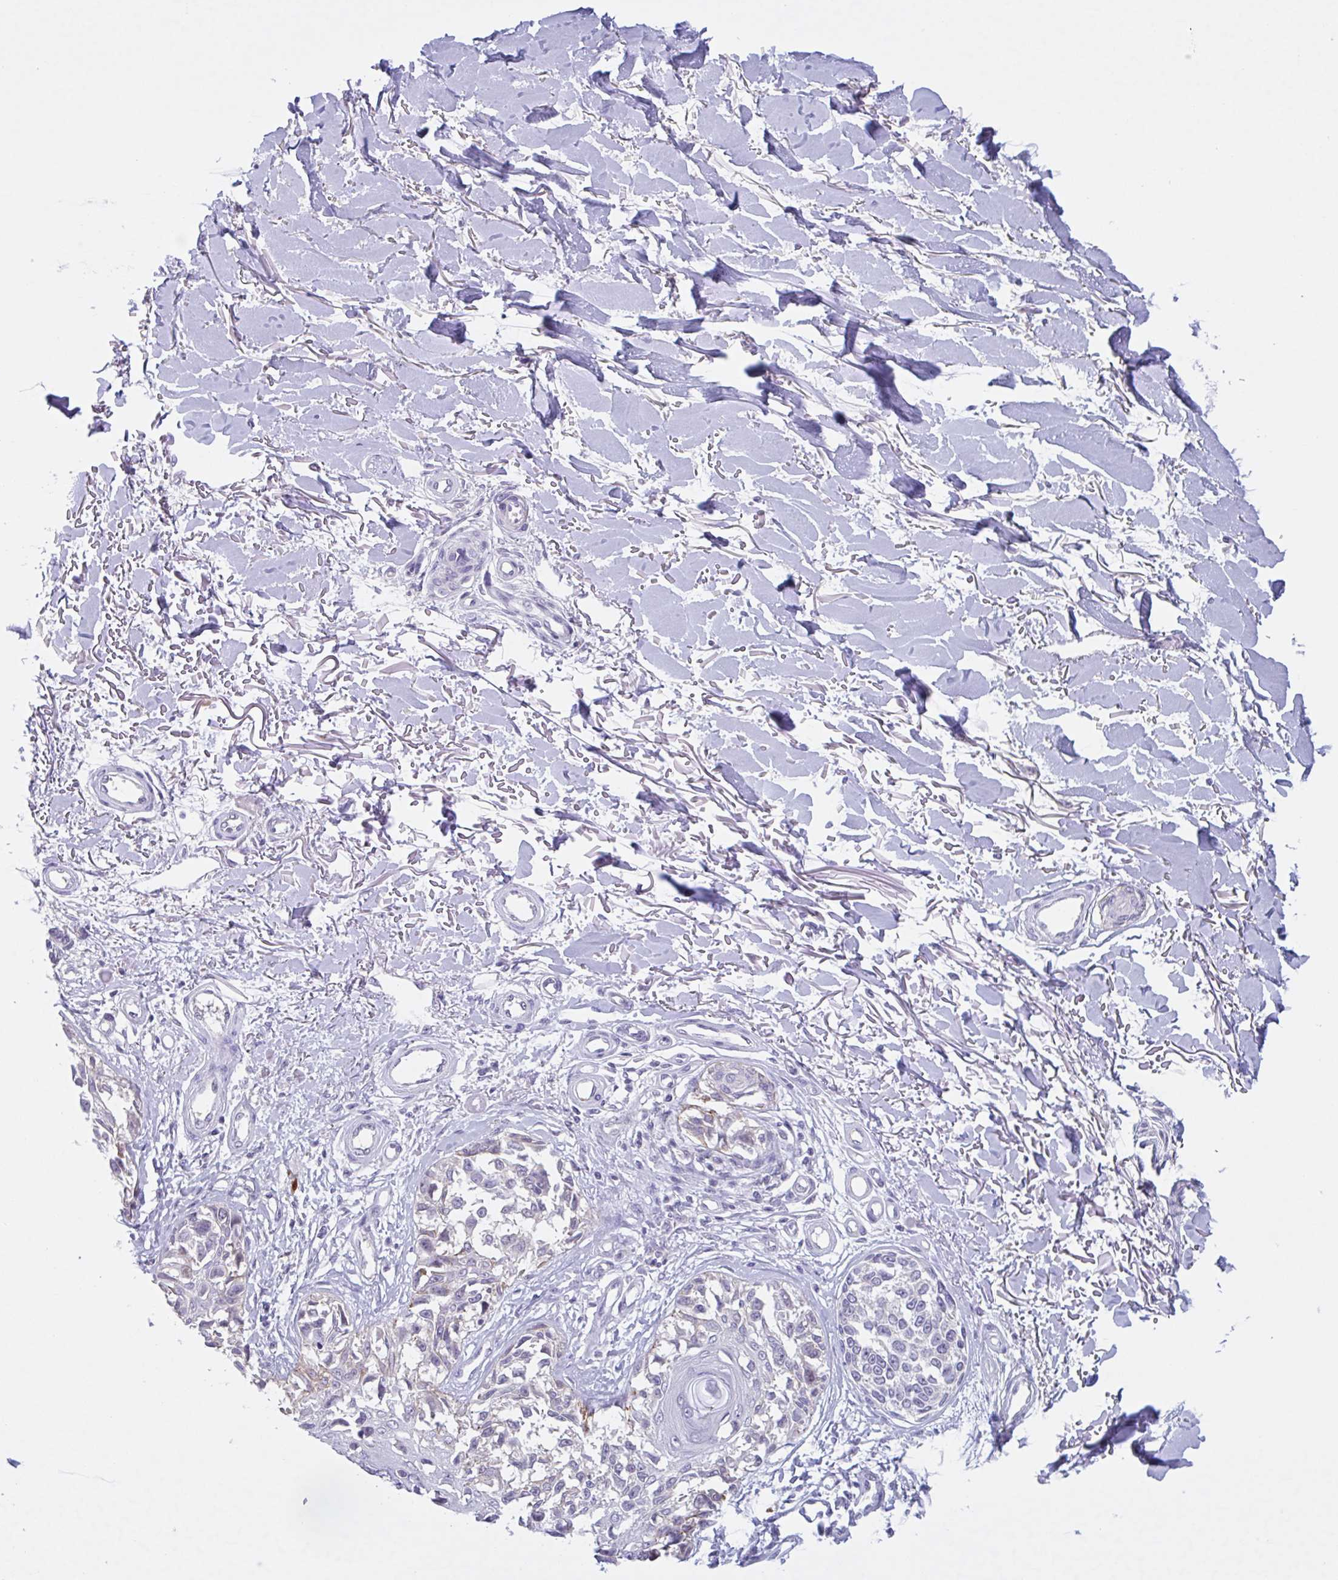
{"staining": {"intensity": "negative", "quantity": "none", "location": "none"}, "tissue": "melanoma", "cell_type": "Tumor cells", "image_type": "cancer", "snomed": [{"axis": "morphology", "description": "Malignant melanoma, NOS"}, {"axis": "topography", "description": "Skin"}], "caption": "A photomicrograph of human malignant melanoma is negative for staining in tumor cells. Brightfield microscopy of immunohistochemistry stained with DAB (brown) and hematoxylin (blue), captured at high magnification.", "gene": "RHAG", "patient": {"sex": "male", "age": 73}}